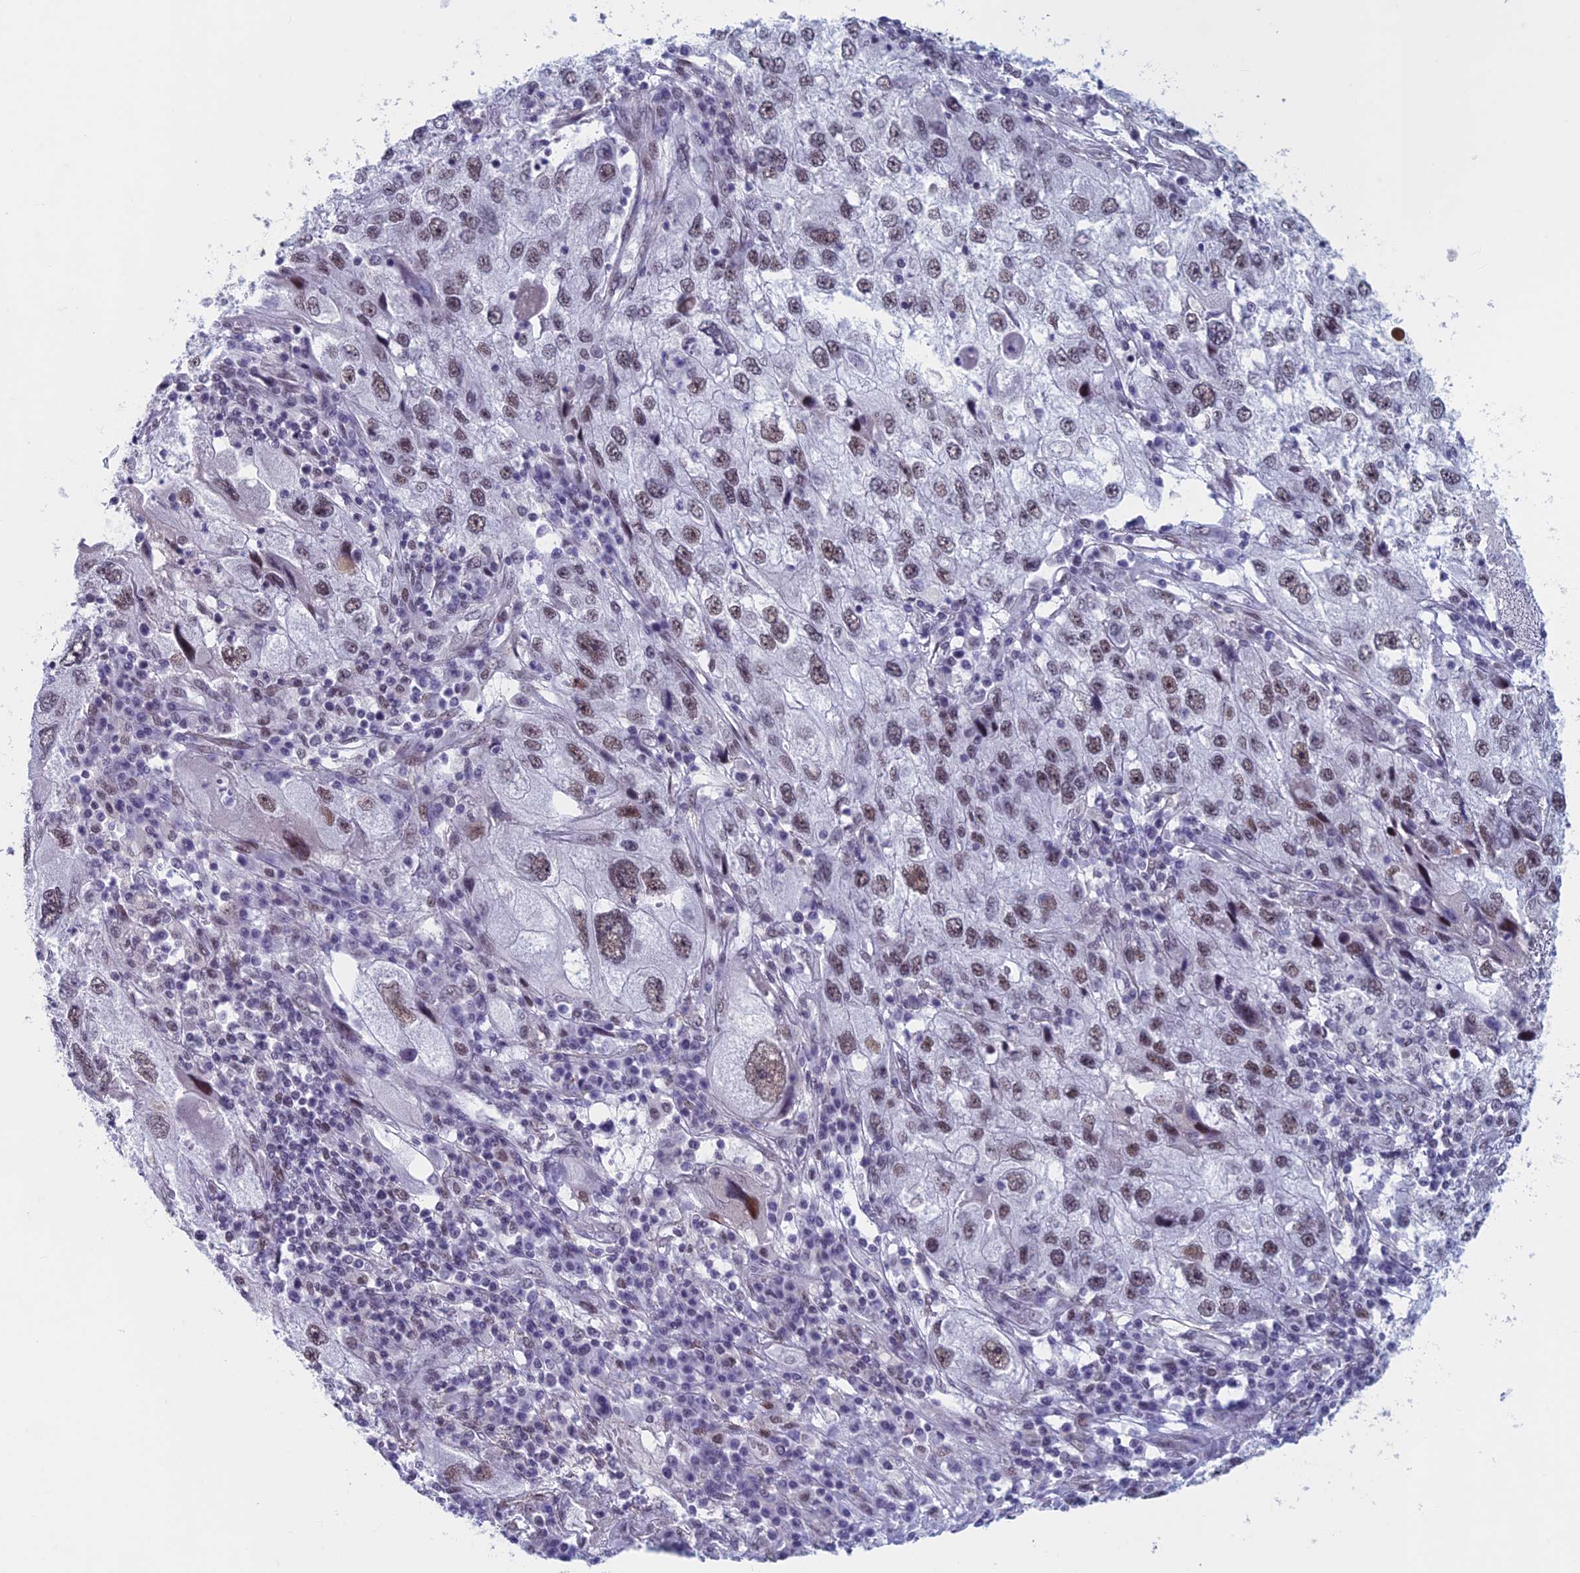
{"staining": {"intensity": "moderate", "quantity": "<25%", "location": "nuclear"}, "tissue": "endometrial cancer", "cell_type": "Tumor cells", "image_type": "cancer", "snomed": [{"axis": "morphology", "description": "Adenocarcinoma, NOS"}, {"axis": "topography", "description": "Endometrium"}], "caption": "Protein staining of endometrial adenocarcinoma tissue exhibits moderate nuclear positivity in approximately <25% of tumor cells. (Stains: DAB (3,3'-diaminobenzidine) in brown, nuclei in blue, Microscopy: brightfield microscopy at high magnification).", "gene": "ASH2L", "patient": {"sex": "female", "age": 49}}